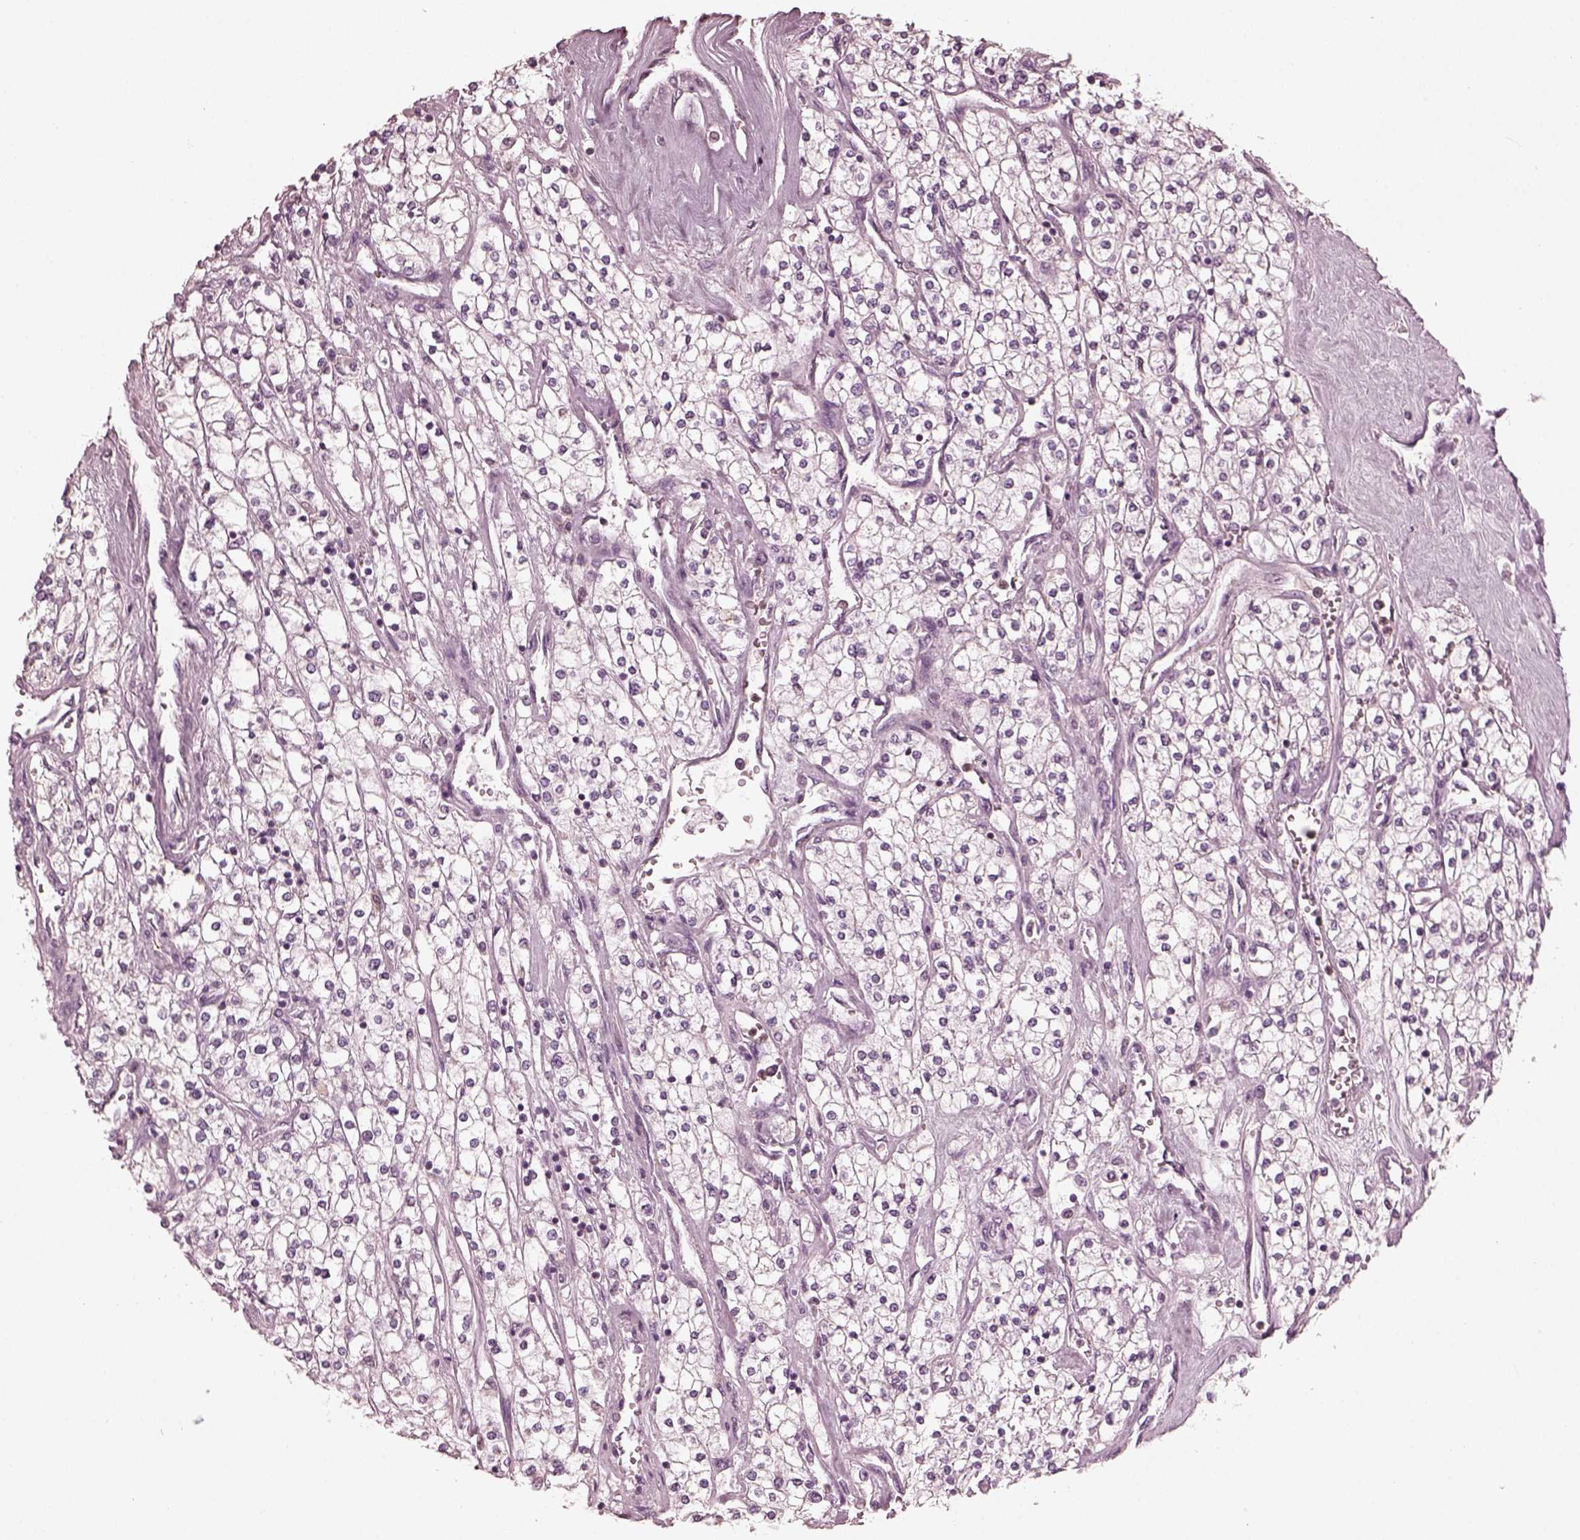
{"staining": {"intensity": "negative", "quantity": "none", "location": "none"}, "tissue": "renal cancer", "cell_type": "Tumor cells", "image_type": "cancer", "snomed": [{"axis": "morphology", "description": "Adenocarcinoma, NOS"}, {"axis": "topography", "description": "Kidney"}], "caption": "High power microscopy photomicrograph of an IHC micrograph of renal cancer, revealing no significant staining in tumor cells. Brightfield microscopy of immunohistochemistry (IHC) stained with DAB (3,3'-diaminobenzidine) (brown) and hematoxylin (blue), captured at high magnification.", "gene": "PSTPIP2", "patient": {"sex": "male", "age": 80}}